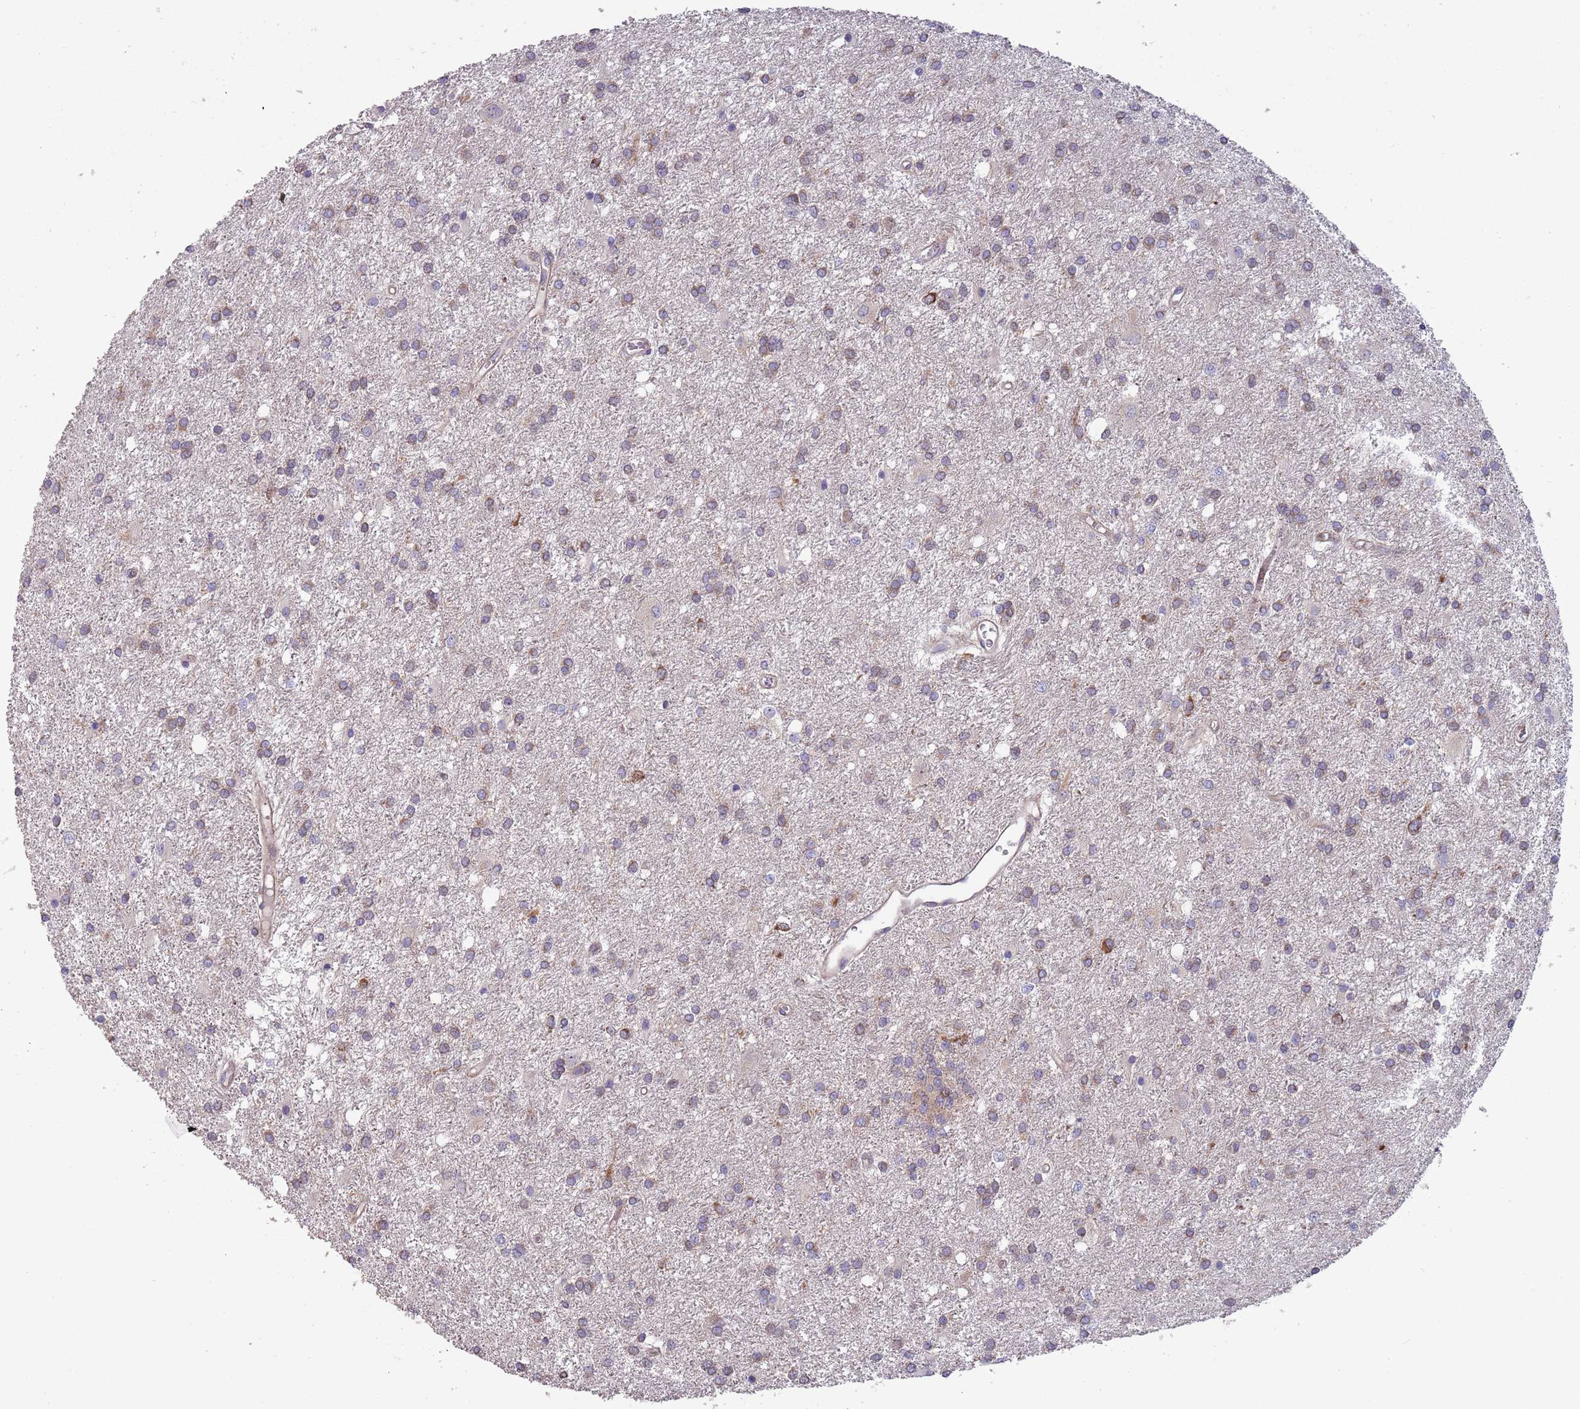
{"staining": {"intensity": "weak", "quantity": "<25%", "location": "cytoplasmic/membranous"}, "tissue": "glioma", "cell_type": "Tumor cells", "image_type": "cancer", "snomed": [{"axis": "morphology", "description": "Glioma, malignant, High grade"}, {"axis": "topography", "description": "Brain"}], "caption": "DAB immunohistochemical staining of human glioma displays no significant staining in tumor cells. The staining was performed using DAB to visualize the protein expression in brown, while the nuclei were stained in blue with hematoxylin (Magnification: 20x).", "gene": "ARMCX6", "patient": {"sex": "female", "age": 50}}